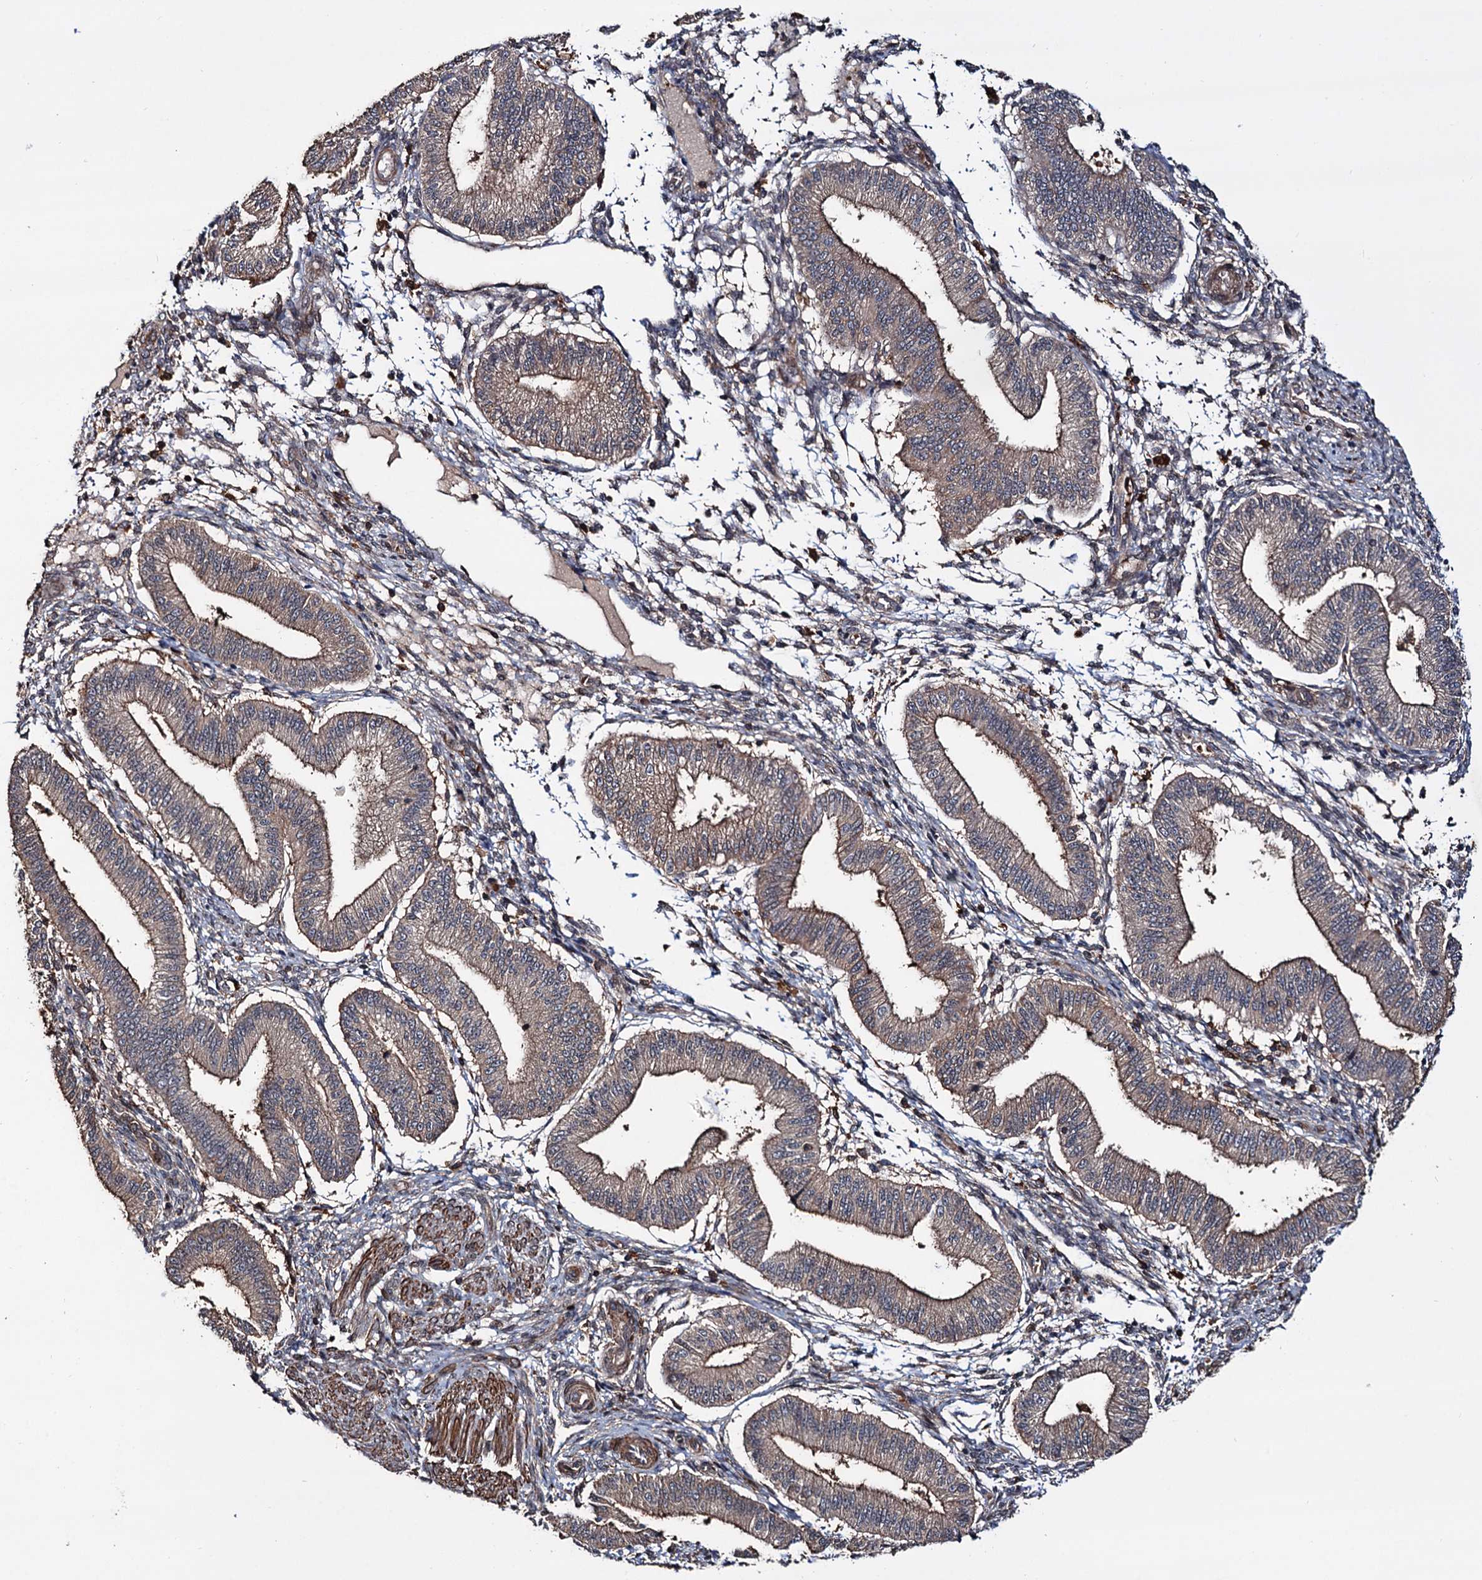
{"staining": {"intensity": "moderate", "quantity": "<25%", "location": "cytoplasmic/membranous"}, "tissue": "endometrium", "cell_type": "Cells in endometrial stroma", "image_type": "normal", "snomed": [{"axis": "morphology", "description": "Normal tissue, NOS"}, {"axis": "topography", "description": "Endometrium"}], "caption": "IHC staining of benign endometrium, which reveals low levels of moderate cytoplasmic/membranous staining in about <25% of cells in endometrial stroma indicating moderate cytoplasmic/membranous protein expression. The staining was performed using DAB (3,3'-diaminobenzidine) (brown) for protein detection and nuclei were counterstained in hematoxylin (blue).", "gene": "GRIP1", "patient": {"sex": "female", "age": 39}}